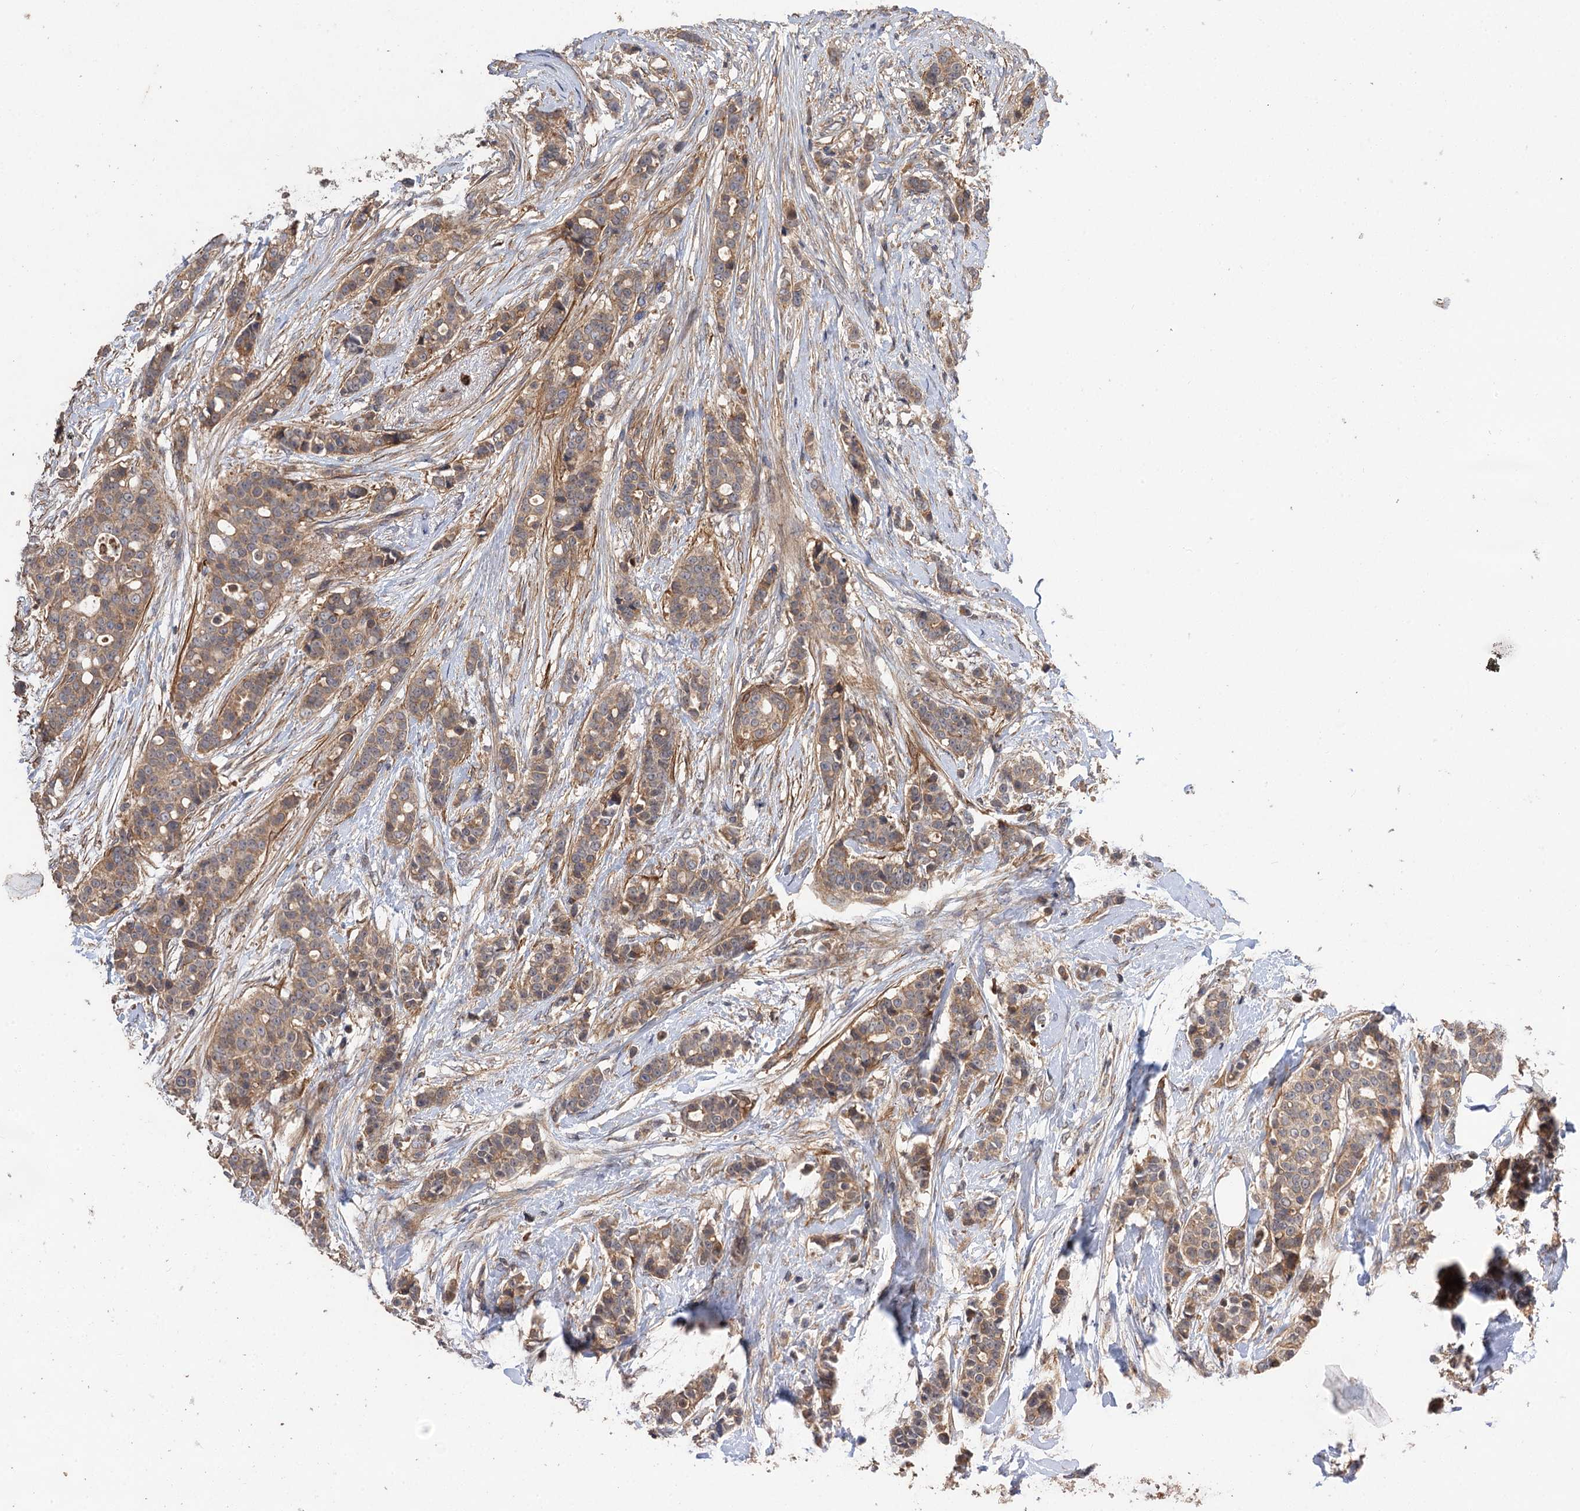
{"staining": {"intensity": "moderate", "quantity": ">75%", "location": "cytoplasmic/membranous"}, "tissue": "breast cancer", "cell_type": "Tumor cells", "image_type": "cancer", "snomed": [{"axis": "morphology", "description": "Lobular carcinoma"}, {"axis": "topography", "description": "Breast"}], "caption": "Brown immunohistochemical staining in human lobular carcinoma (breast) displays moderate cytoplasmic/membranous expression in approximately >75% of tumor cells.", "gene": "FBXW8", "patient": {"sex": "female", "age": 51}}